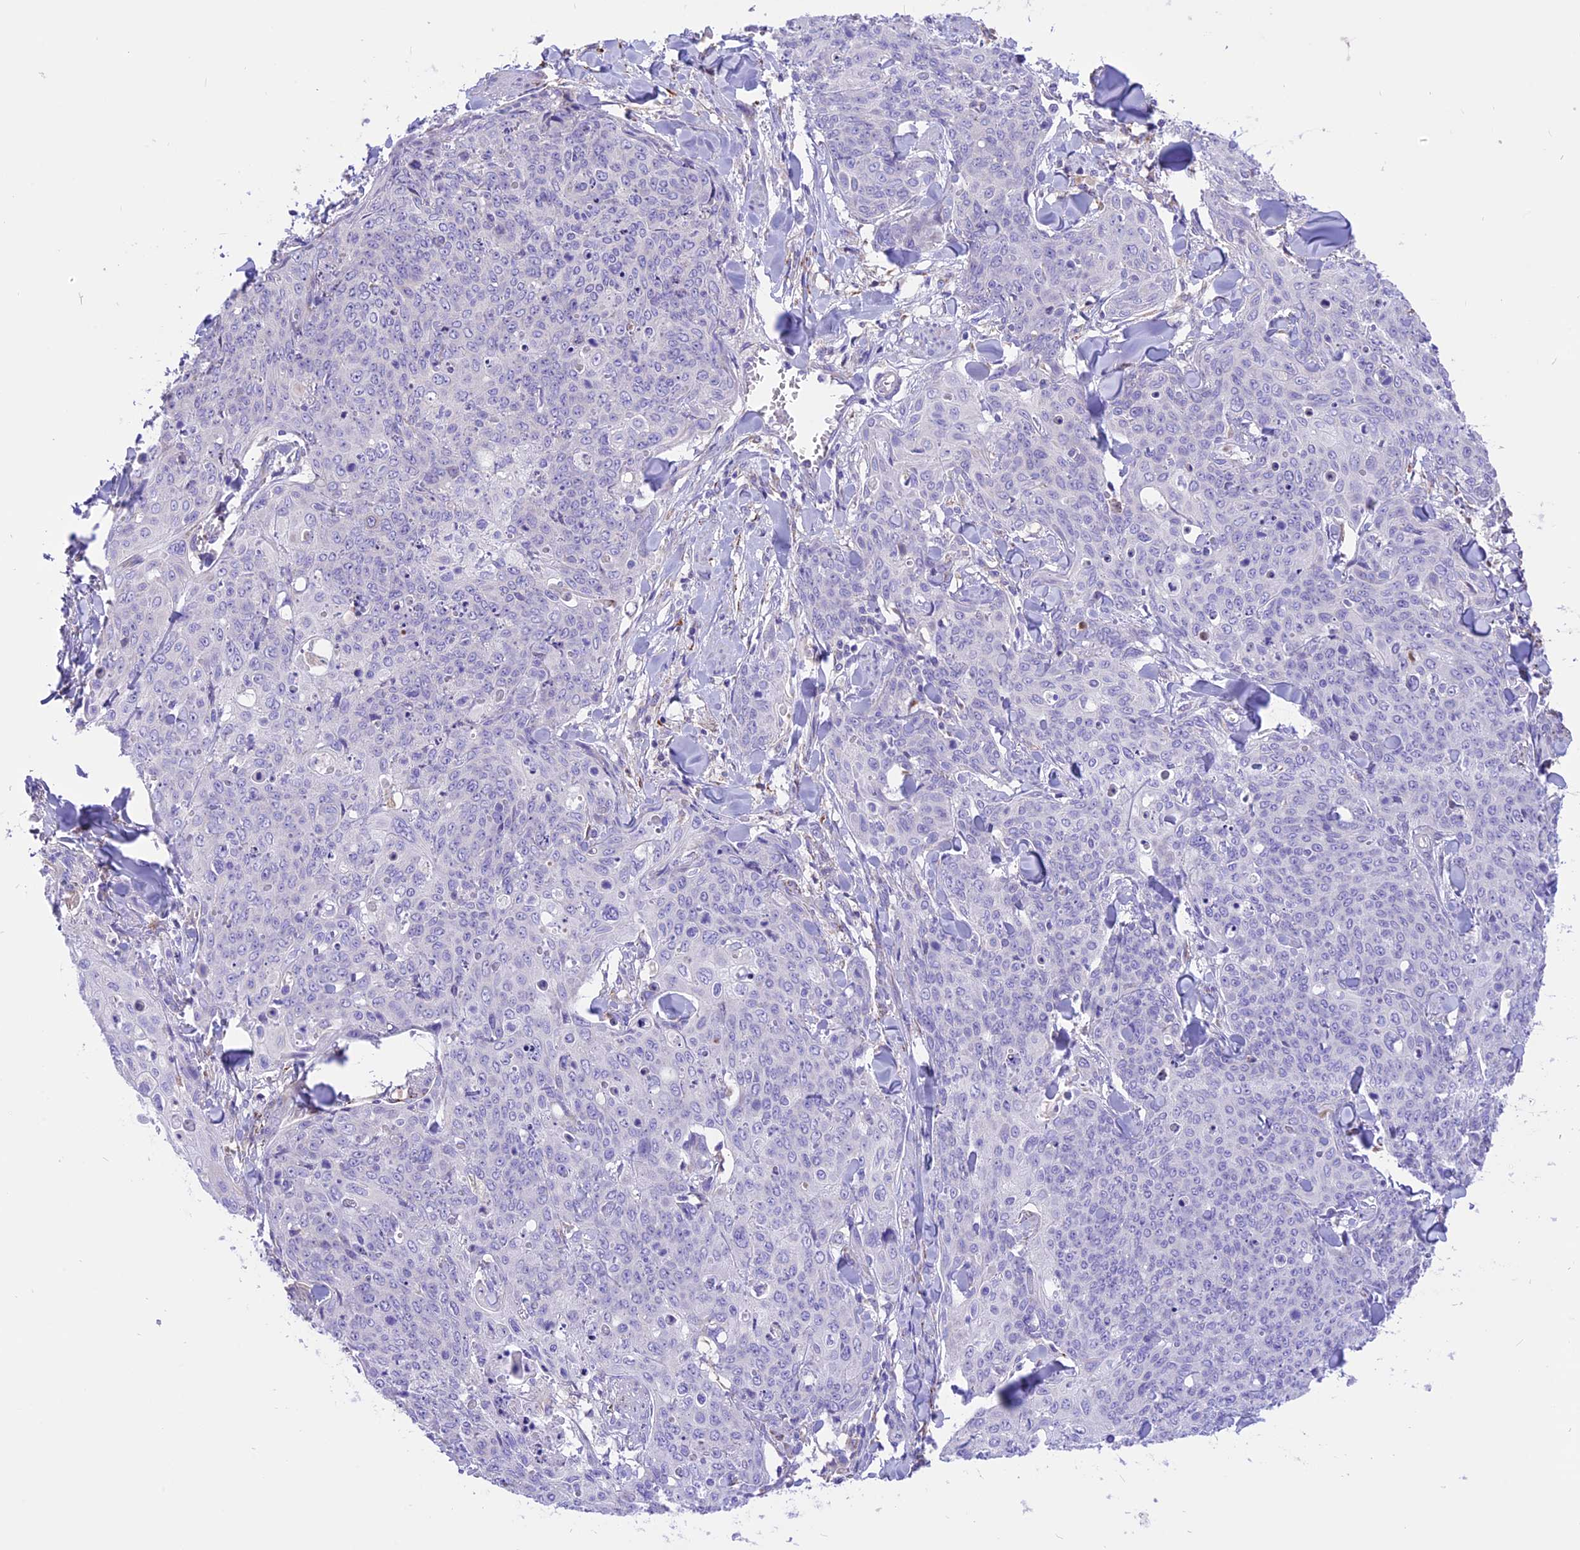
{"staining": {"intensity": "negative", "quantity": "none", "location": "none"}, "tissue": "skin cancer", "cell_type": "Tumor cells", "image_type": "cancer", "snomed": [{"axis": "morphology", "description": "Squamous cell carcinoma, NOS"}, {"axis": "topography", "description": "Skin"}, {"axis": "topography", "description": "Vulva"}], "caption": "Human skin squamous cell carcinoma stained for a protein using immunohistochemistry (IHC) exhibits no expression in tumor cells.", "gene": "ARMCX6", "patient": {"sex": "female", "age": 85}}